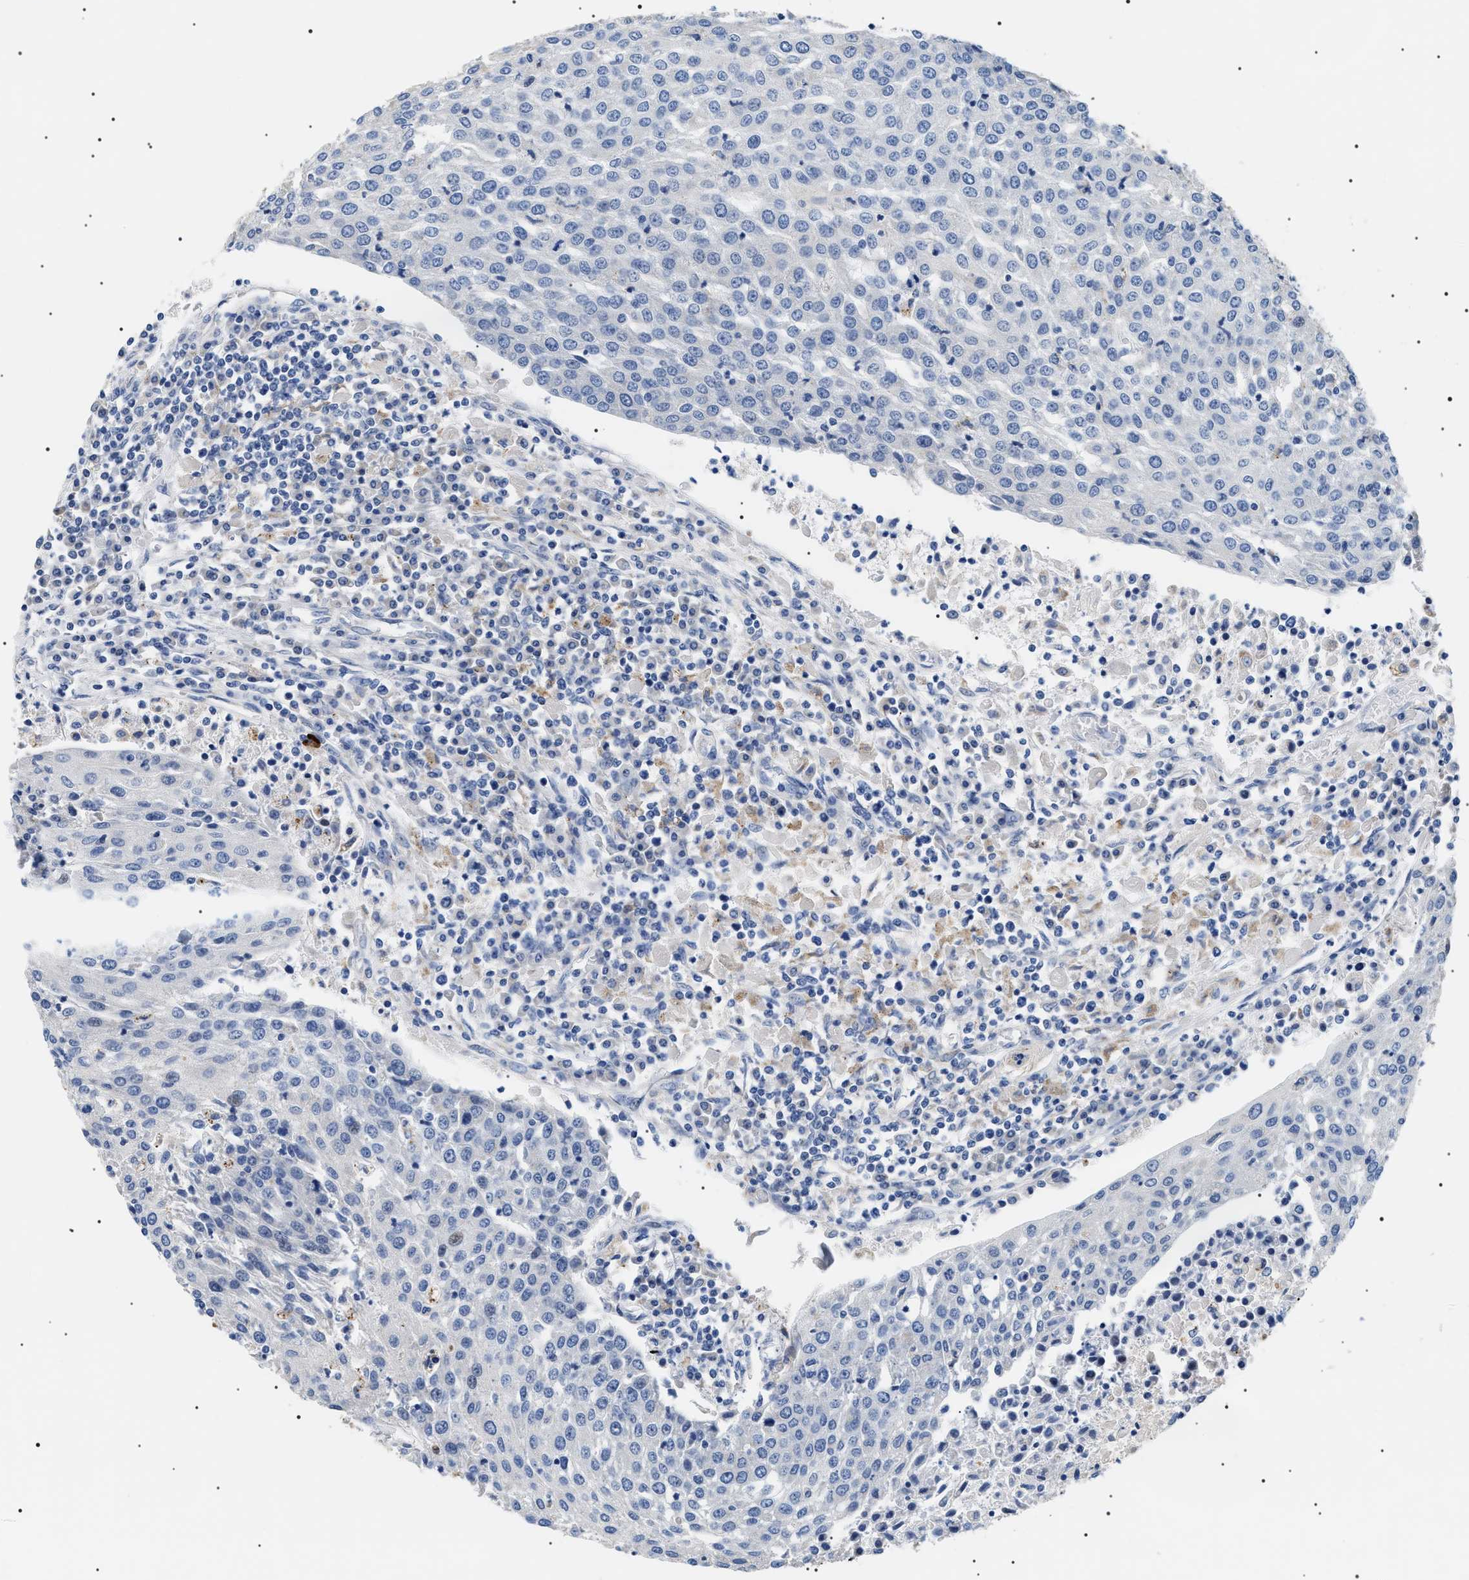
{"staining": {"intensity": "negative", "quantity": "none", "location": "none"}, "tissue": "urothelial cancer", "cell_type": "Tumor cells", "image_type": "cancer", "snomed": [{"axis": "morphology", "description": "Urothelial carcinoma, High grade"}, {"axis": "topography", "description": "Urinary bladder"}], "caption": "Immunohistochemistry photomicrograph of neoplastic tissue: human urothelial carcinoma (high-grade) stained with DAB (3,3'-diaminobenzidine) exhibits no significant protein expression in tumor cells. Brightfield microscopy of IHC stained with DAB (brown) and hematoxylin (blue), captured at high magnification.", "gene": "TMEM222", "patient": {"sex": "female", "age": 85}}